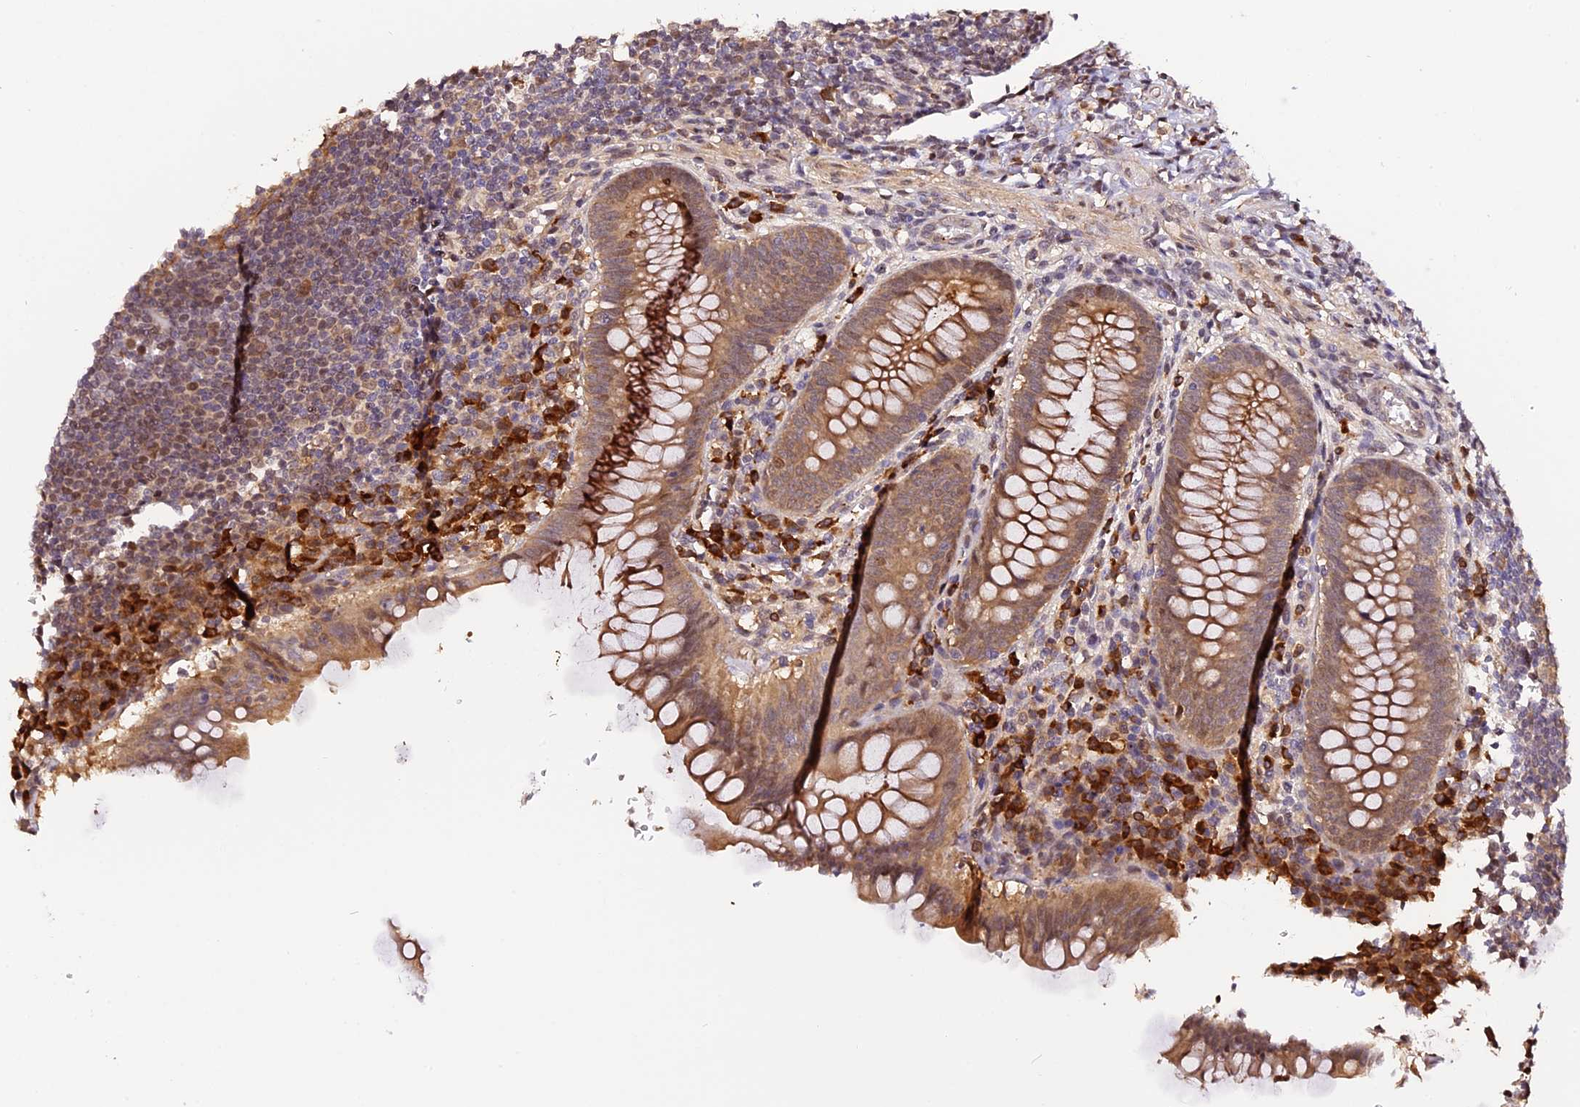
{"staining": {"intensity": "moderate", "quantity": ">75%", "location": "cytoplasmic/membranous"}, "tissue": "appendix", "cell_type": "Glandular cells", "image_type": "normal", "snomed": [{"axis": "morphology", "description": "Normal tissue, NOS"}, {"axis": "topography", "description": "Appendix"}], "caption": "Human appendix stained for a protein (brown) displays moderate cytoplasmic/membranous positive positivity in about >75% of glandular cells.", "gene": "HERPUD1", "patient": {"sex": "female", "age": 33}}